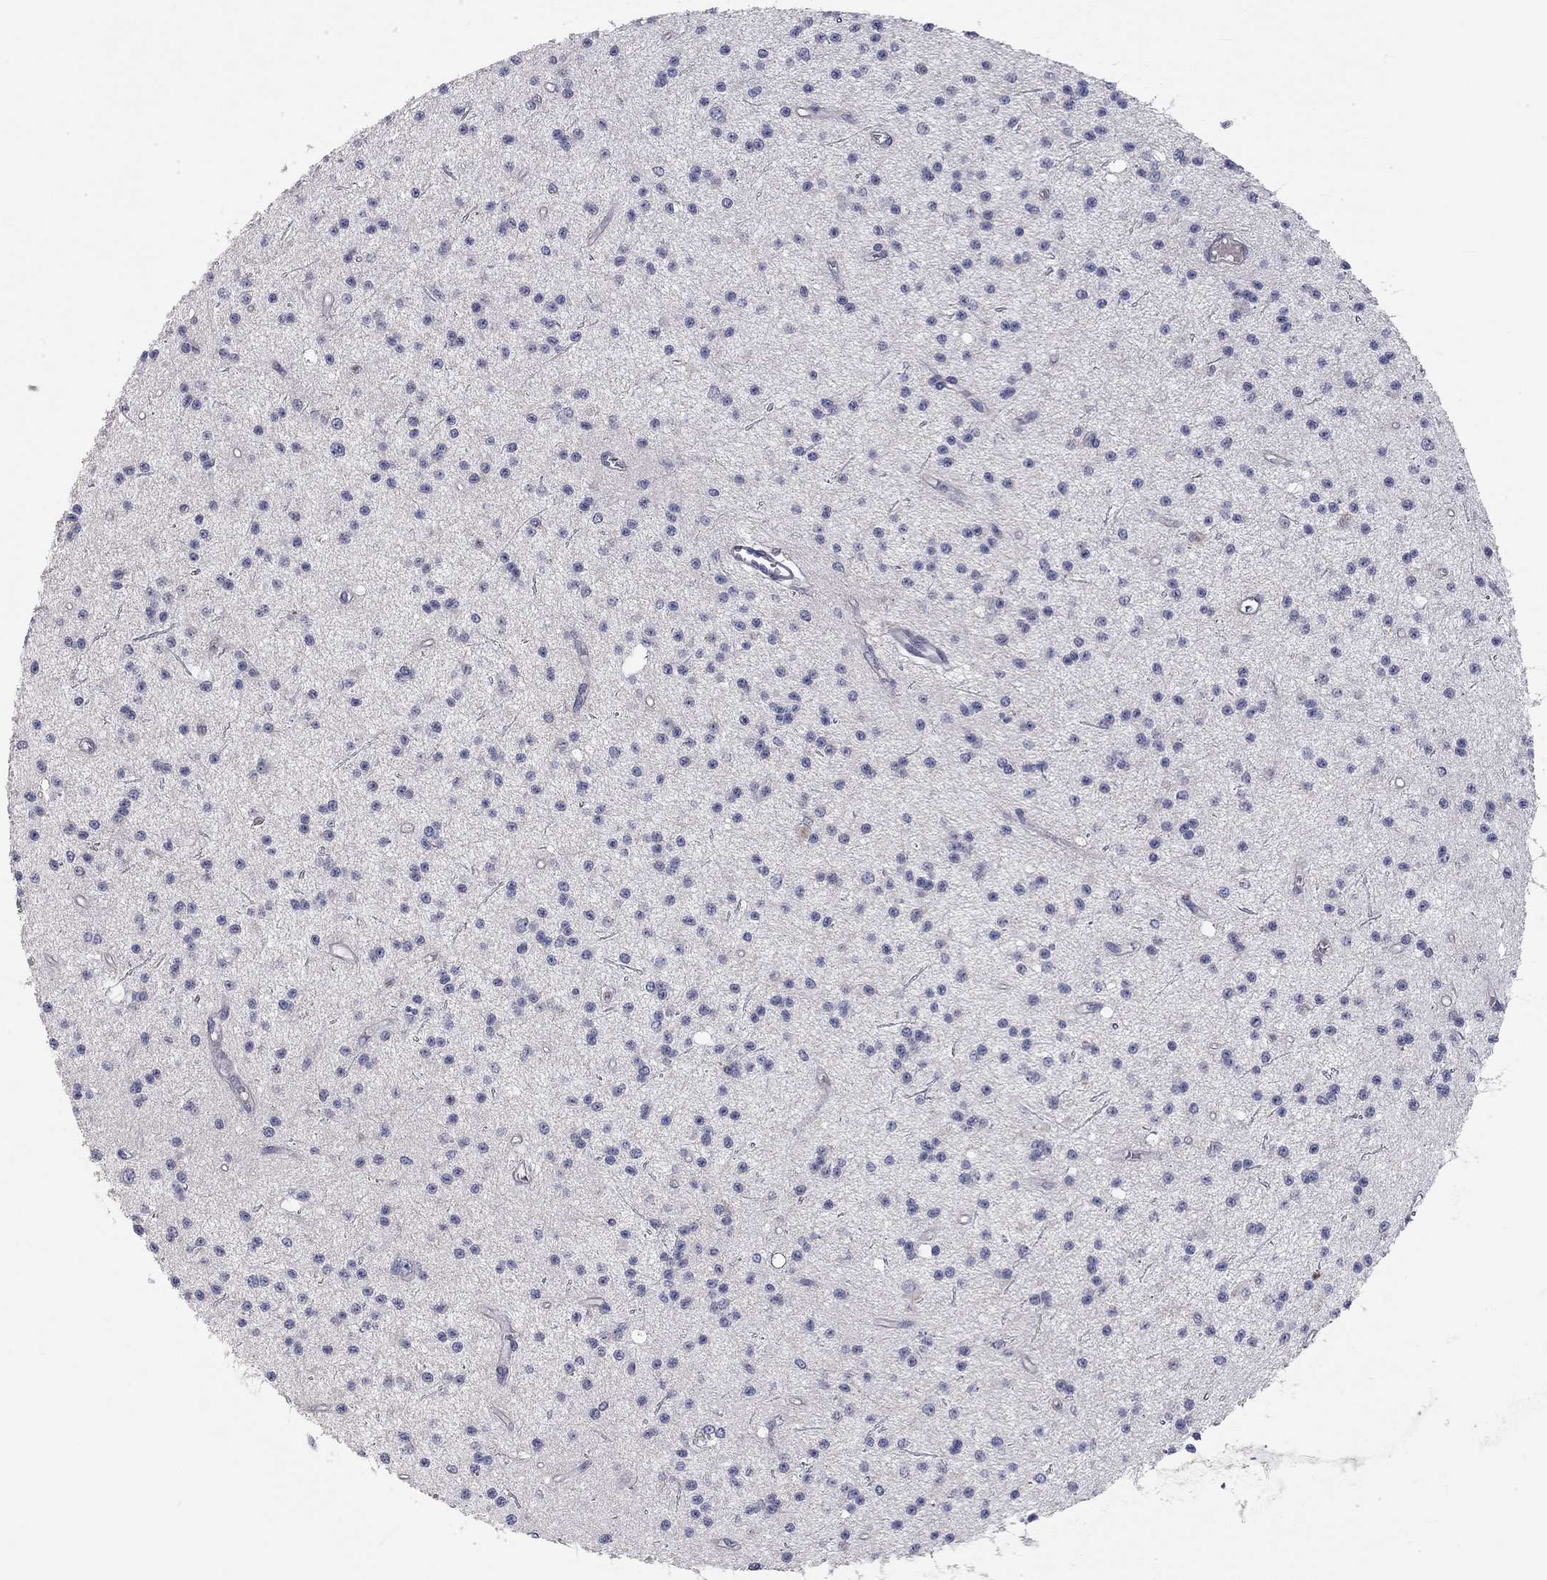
{"staining": {"intensity": "negative", "quantity": "none", "location": "none"}, "tissue": "glioma", "cell_type": "Tumor cells", "image_type": "cancer", "snomed": [{"axis": "morphology", "description": "Glioma, malignant, Low grade"}, {"axis": "topography", "description": "Brain"}], "caption": "Human malignant glioma (low-grade) stained for a protein using IHC demonstrates no positivity in tumor cells.", "gene": "PAPSS2", "patient": {"sex": "male", "age": 27}}